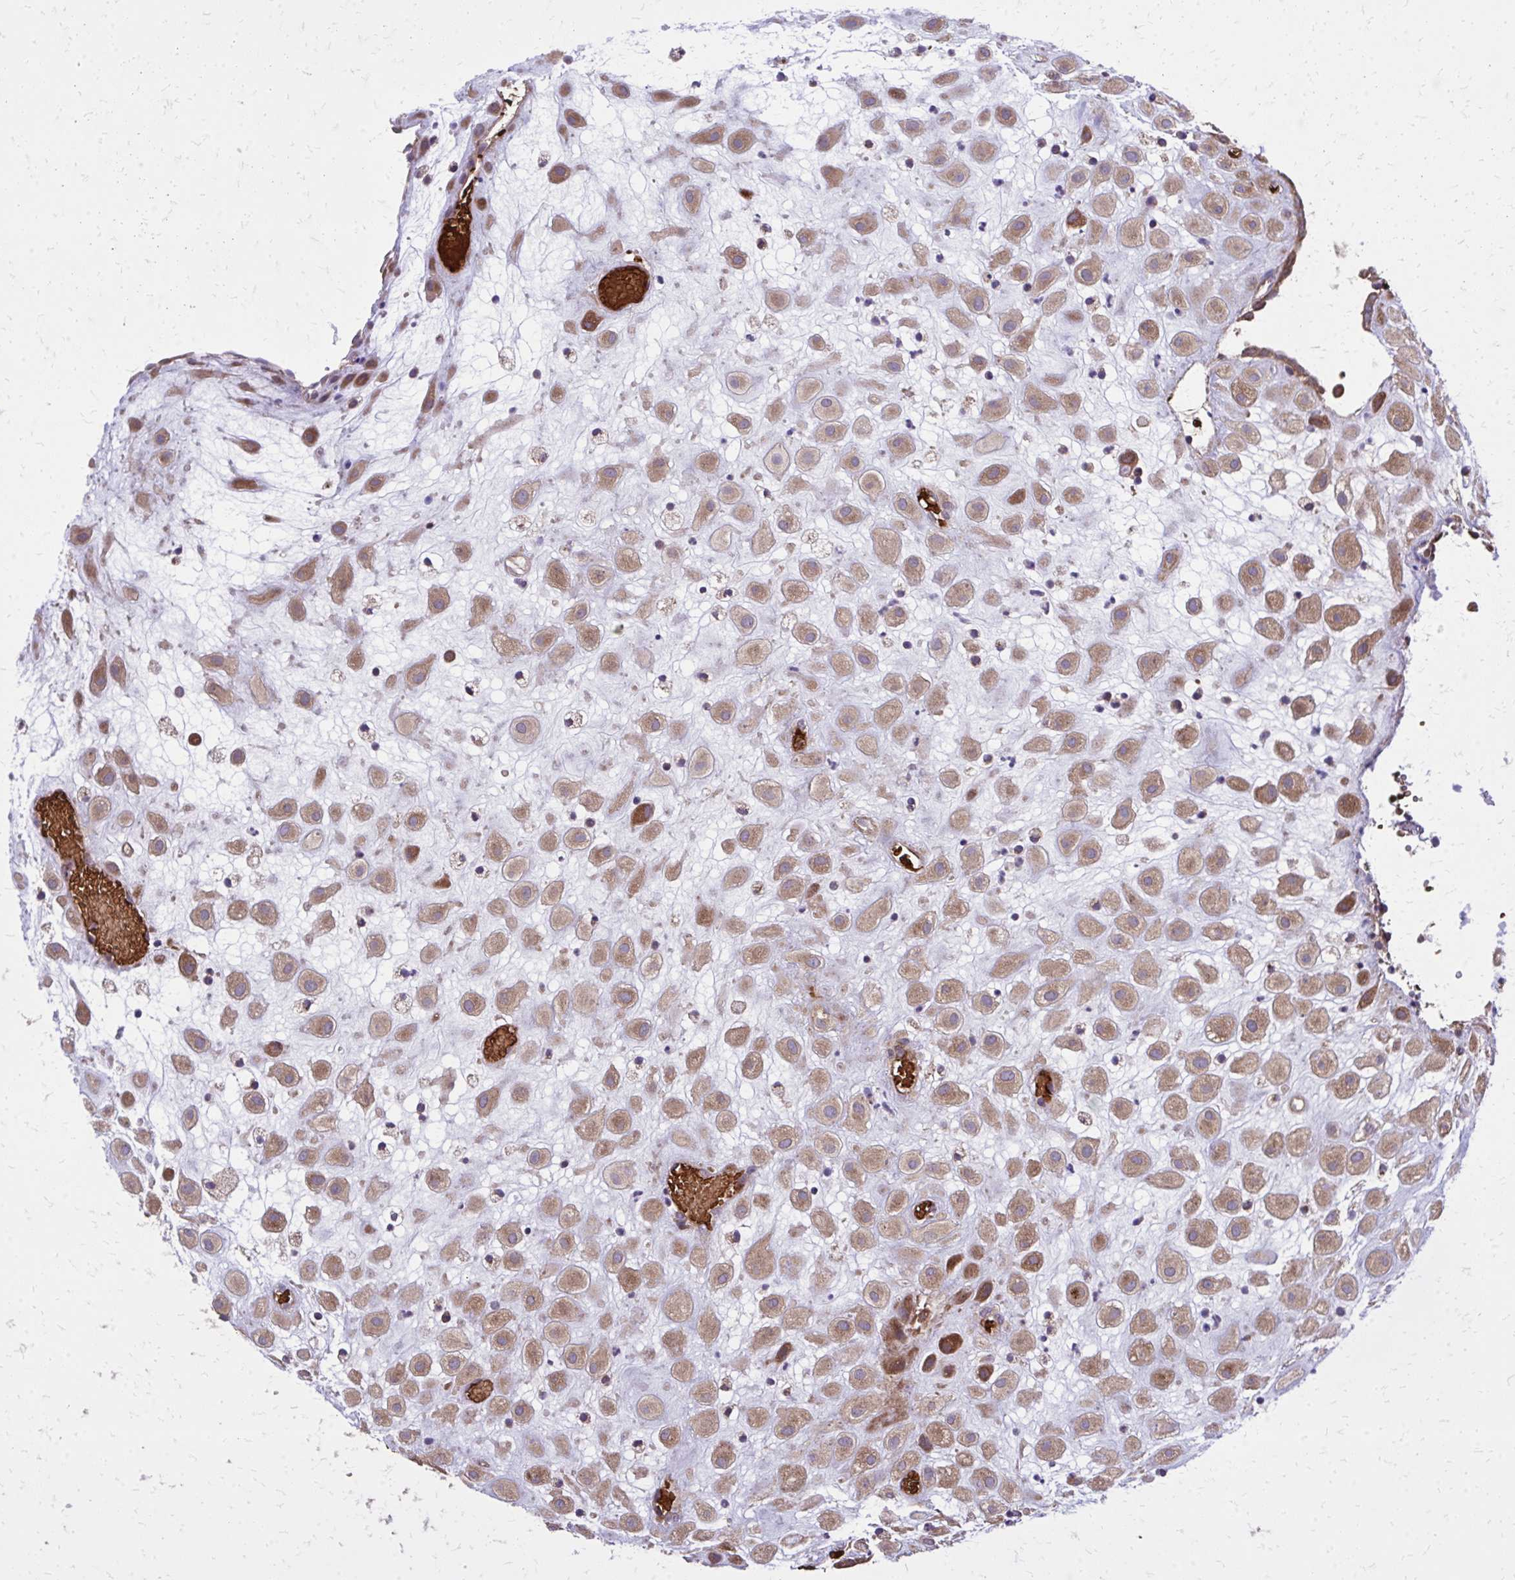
{"staining": {"intensity": "moderate", "quantity": ">75%", "location": "cytoplasmic/membranous"}, "tissue": "placenta", "cell_type": "Decidual cells", "image_type": "normal", "snomed": [{"axis": "morphology", "description": "Normal tissue, NOS"}, {"axis": "topography", "description": "Placenta"}], "caption": "Placenta stained for a protein exhibits moderate cytoplasmic/membranous positivity in decidual cells.", "gene": "PDK4", "patient": {"sex": "female", "age": 24}}